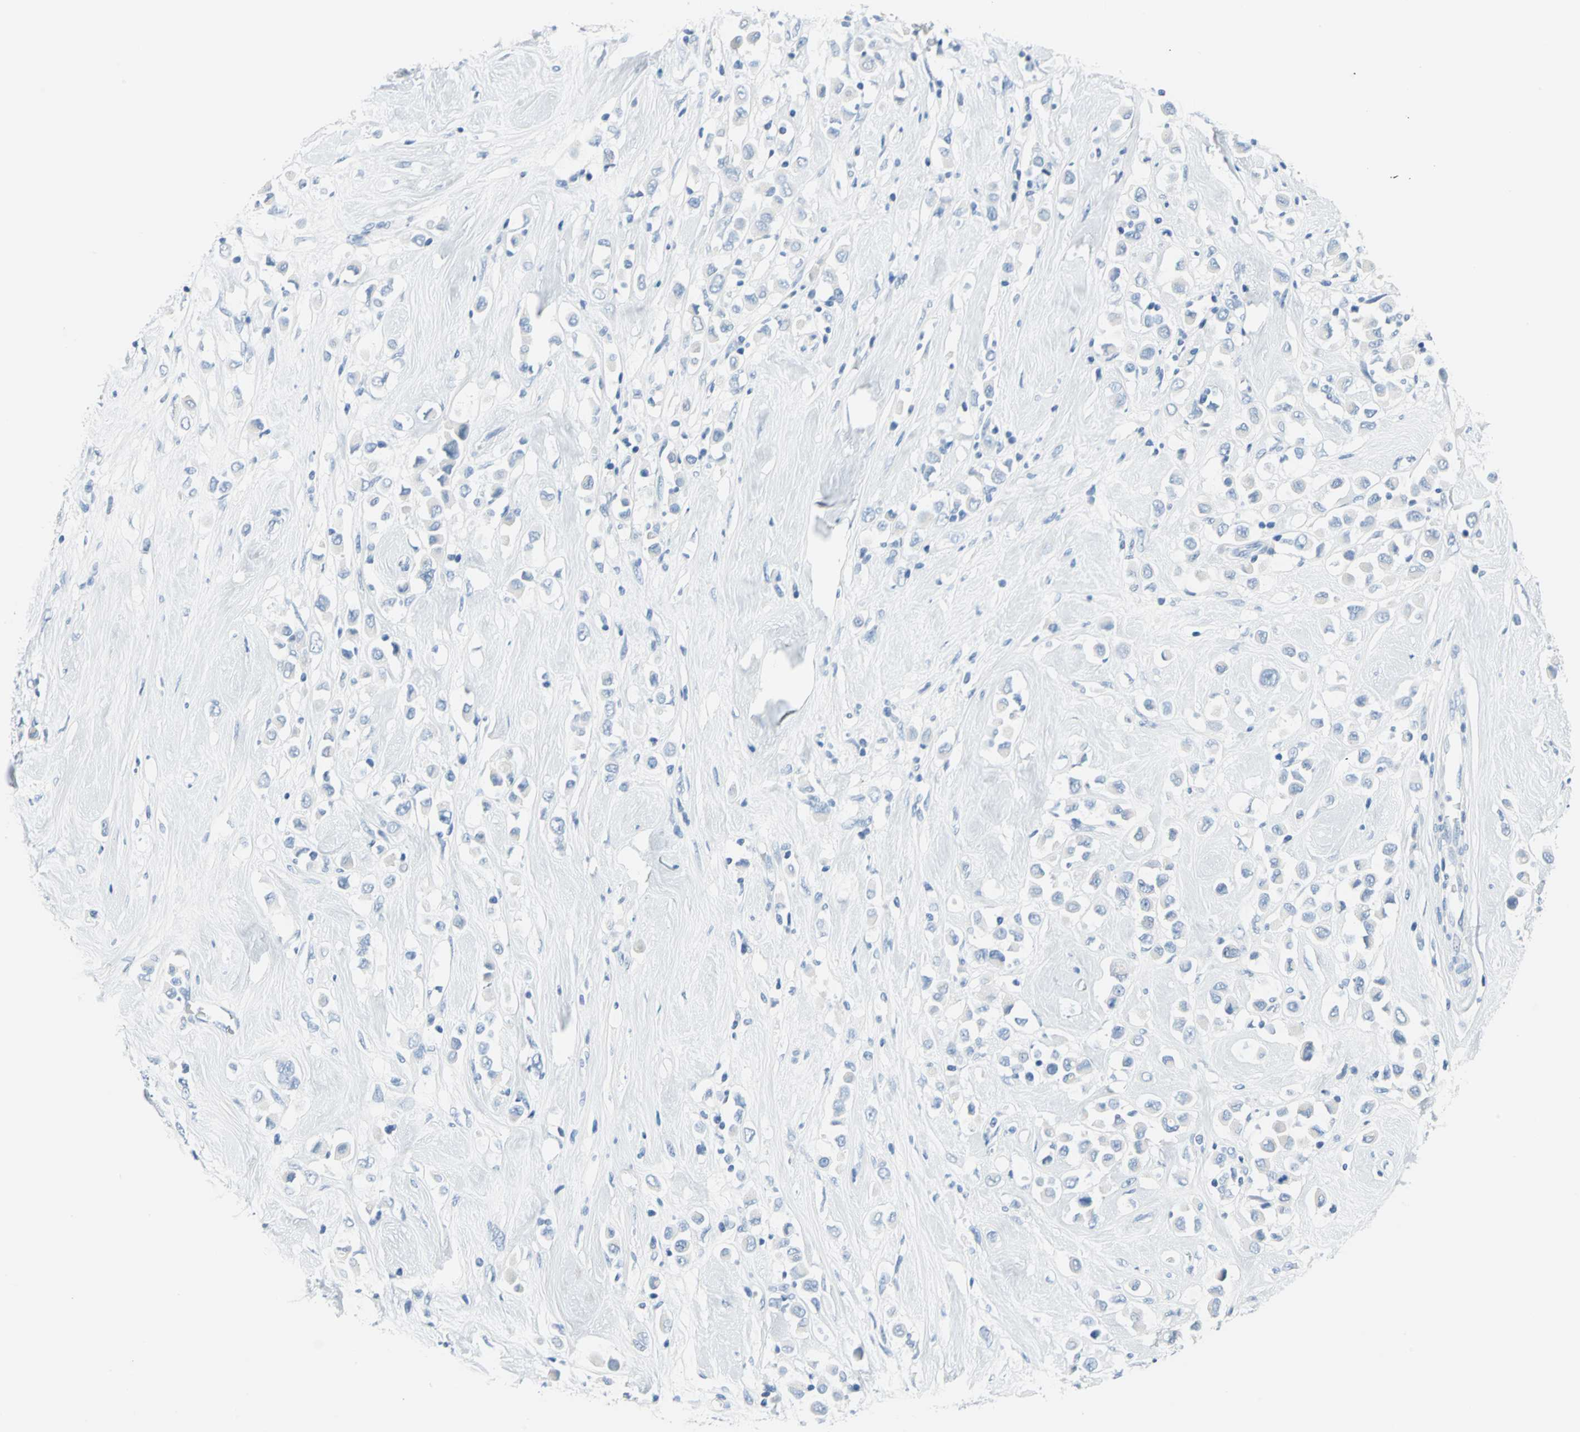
{"staining": {"intensity": "negative", "quantity": "none", "location": "none"}, "tissue": "breast cancer", "cell_type": "Tumor cells", "image_type": "cancer", "snomed": [{"axis": "morphology", "description": "Duct carcinoma"}, {"axis": "topography", "description": "Breast"}], "caption": "A high-resolution photomicrograph shows immunohistochemistry (IHC) staining of breast infiltrating ductal carcinoma, which shows no significant expression in tumor cells. Brightfield microscopy of immunohistochemistry stained with DAB (brown) and hematoxylin (blue), captured at high magnification.", "gene": "PKLR", "patient": {"sex": "female", "age": 61}}